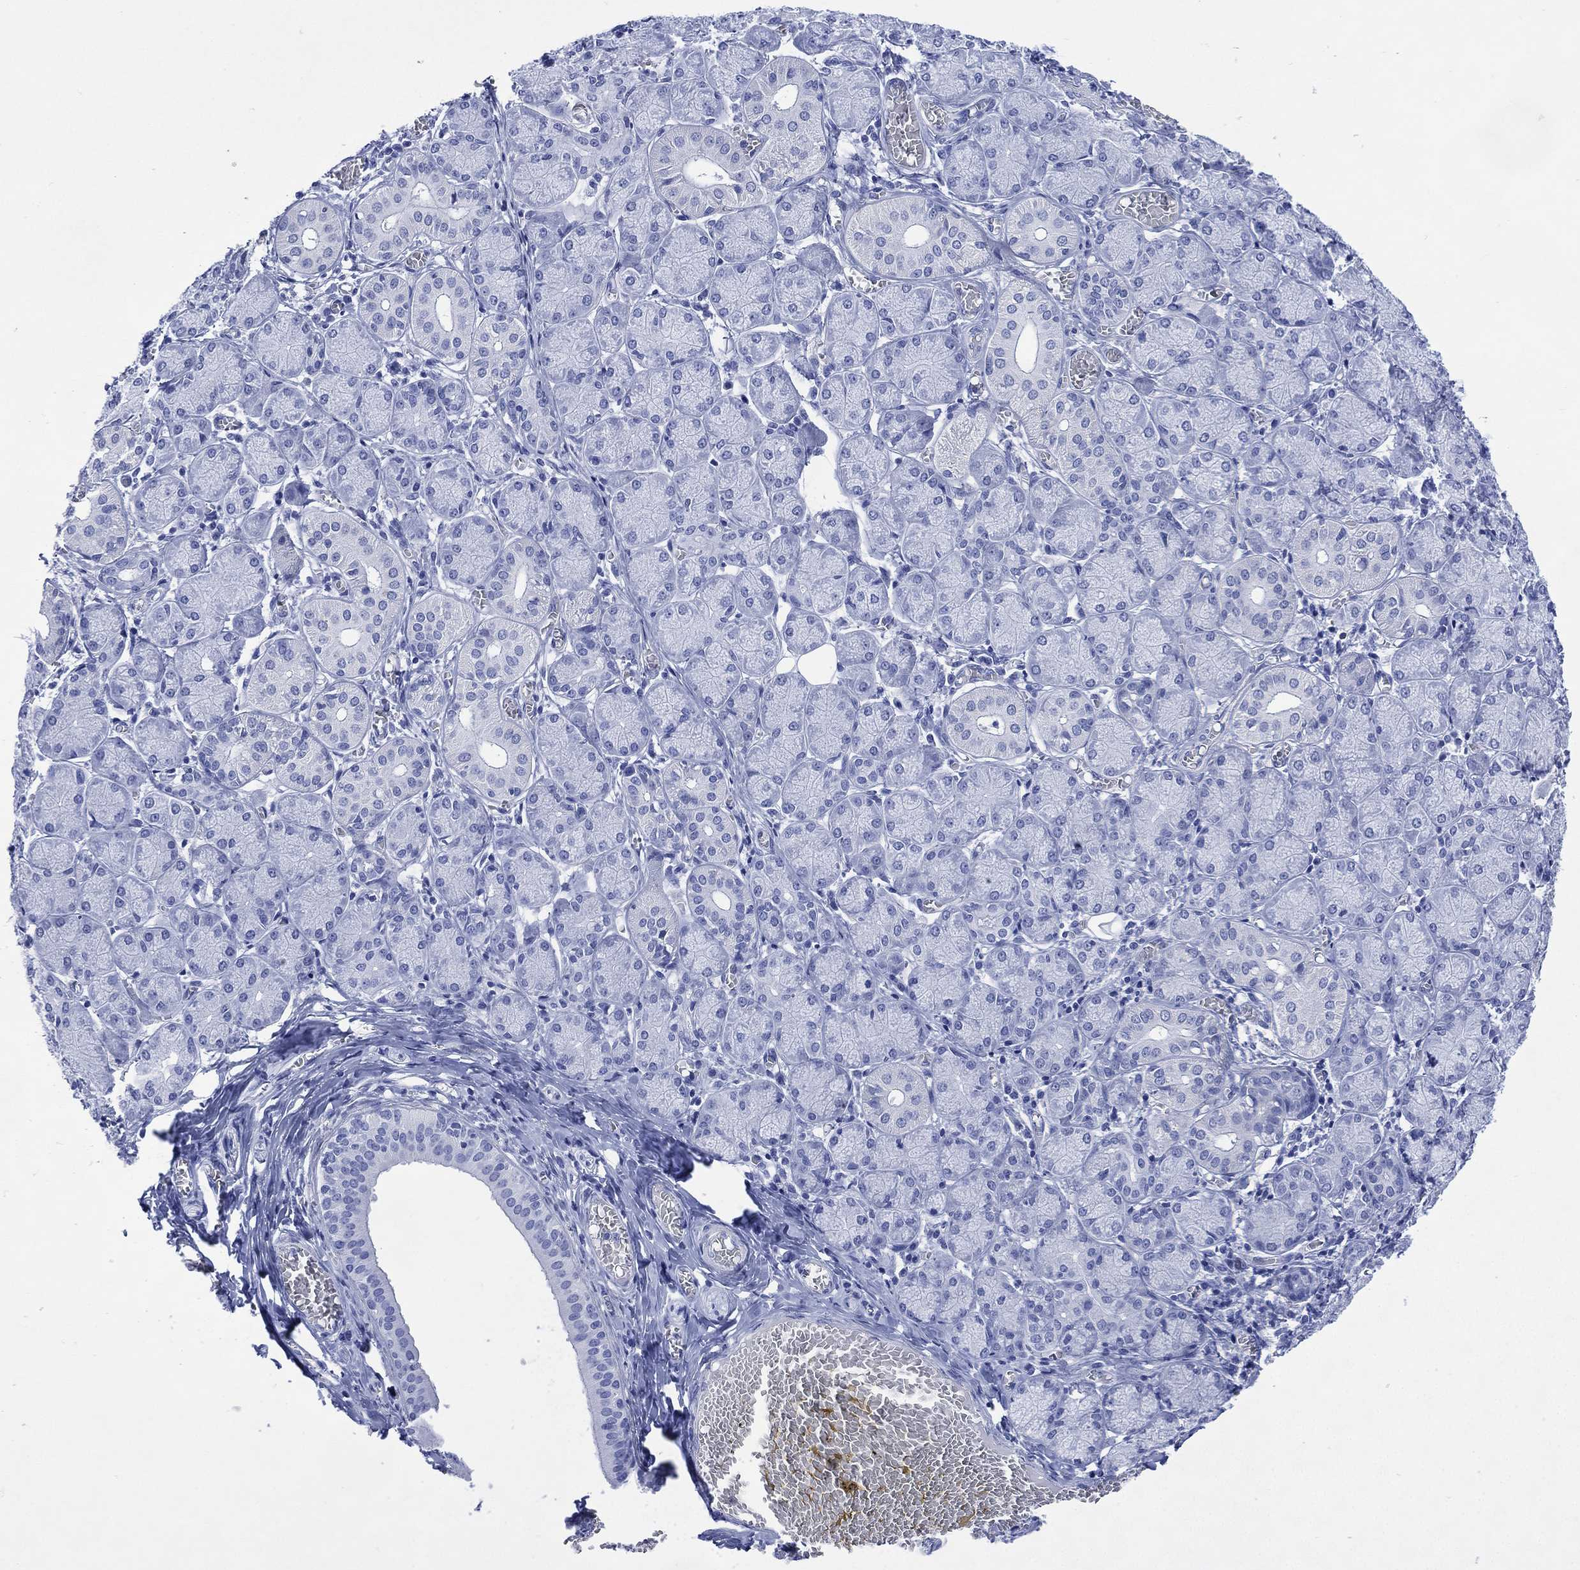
{"staining": {"intensity": "negative", "quantity": "none", "location": "none"}, "tissue": "salivary gland", "cell_type": "Glandular cells", "image_type": "normal", "snomed": [{"axis": "morphology", "description": "Normal tissue, NOS"}, {"axis": "topography", "description": "Salivary gland"}, {"axis": "topography", "description": "Peripheral nerve tissue"}], "caption": "Image shows no significant protein staining in glandular cells of unremarkable salivary gland.", "gene": "SHCBP1L", "patient": {"sex": "female", "age": 24}}